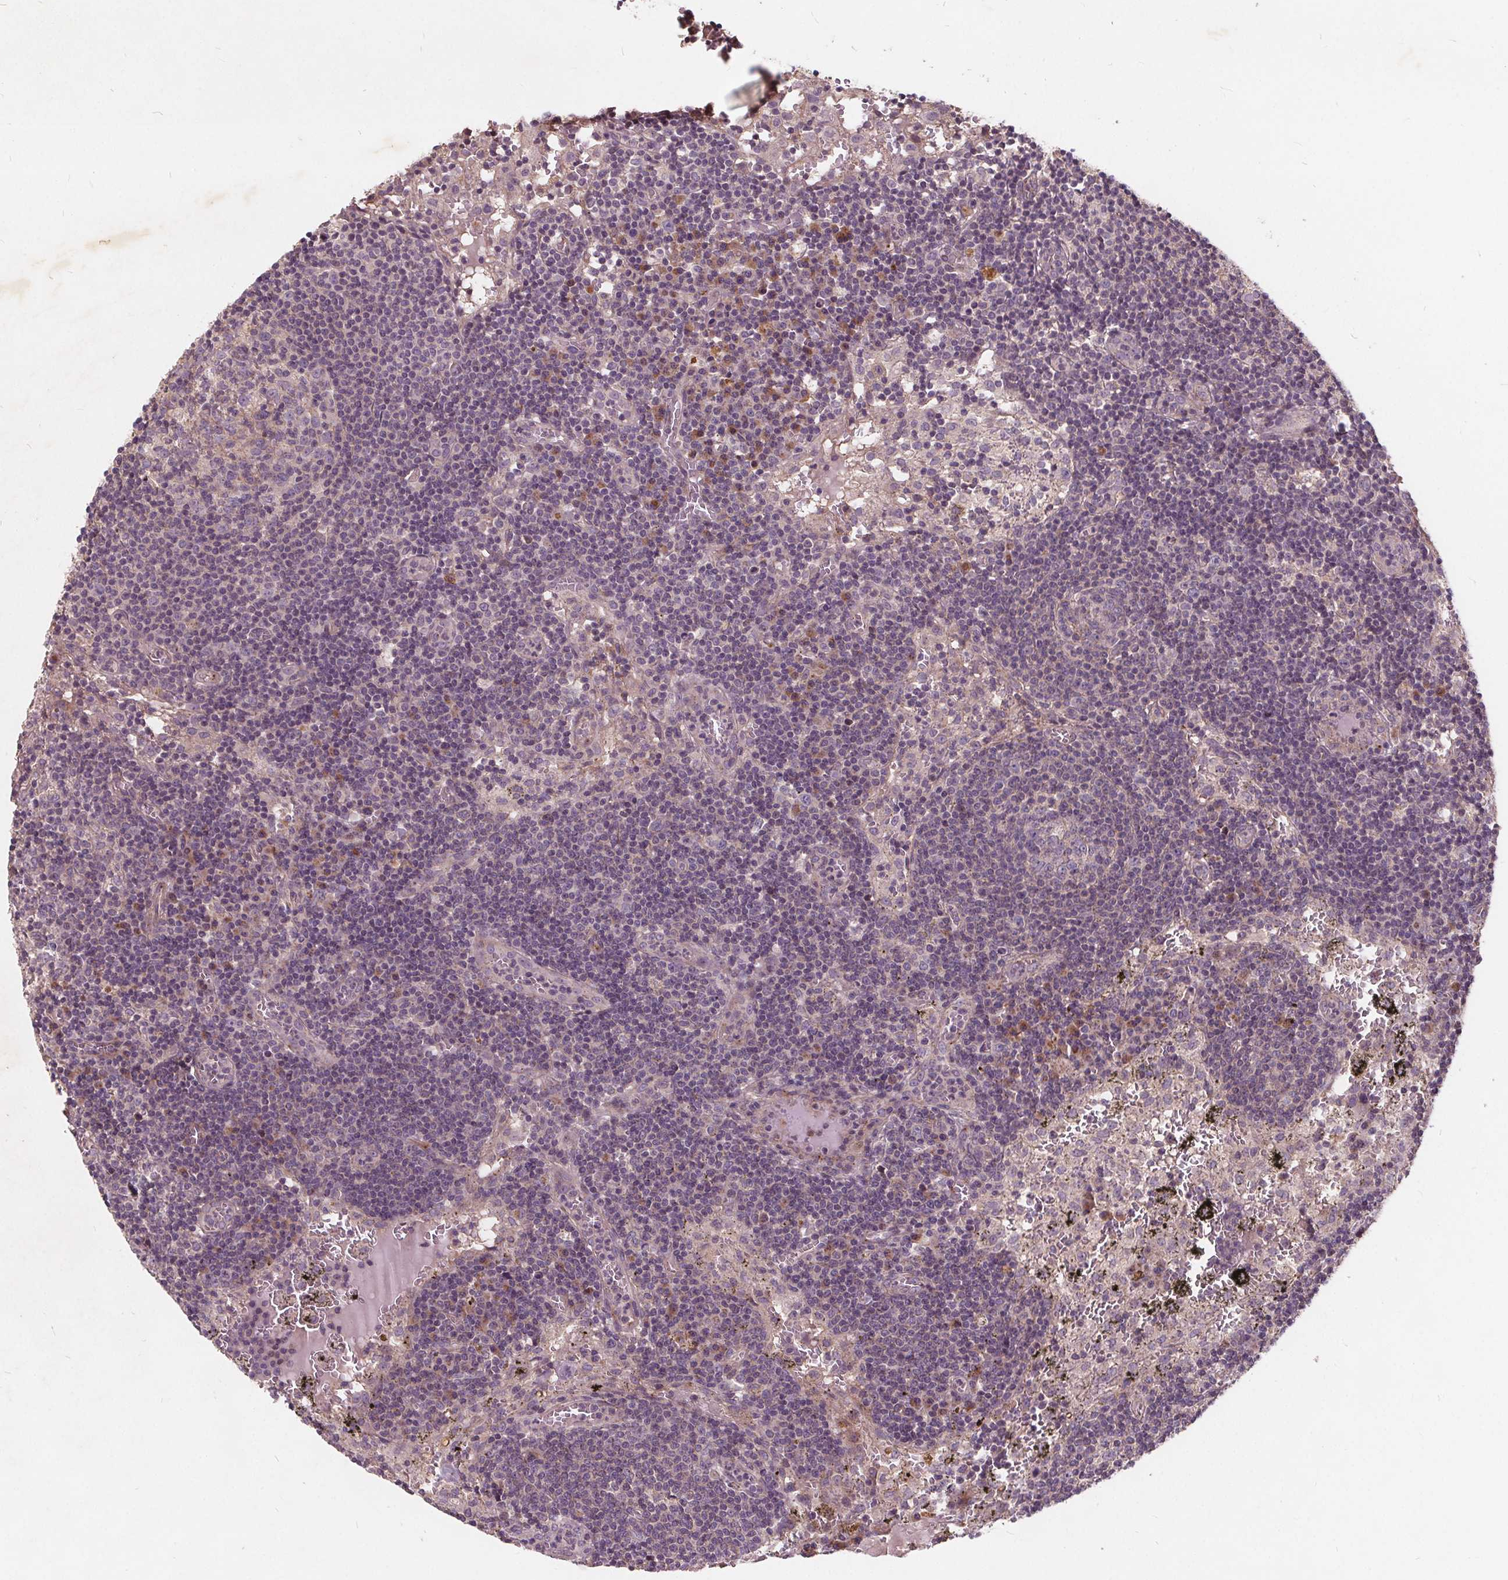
{"staining": {"intensity": "negative", "quantity": "none", "location": "none"}, "tissue": "lymph node", "cell_type": "Germinal center cells", "image_type": "normal", "snomed": [{"axis": "morphology", "description": "Normal tissue, NOS"}, {"axis": "topography", "description": "Lymph node"}], "caption": "DAB (3,3'-diaminobenzidine) immunohistochemical staining of benign human lymph node demonstrates no significant positivity in germinal center cells.", "gene": "CSNK1G2", "patient": {"sex": "male", "age": 62}}